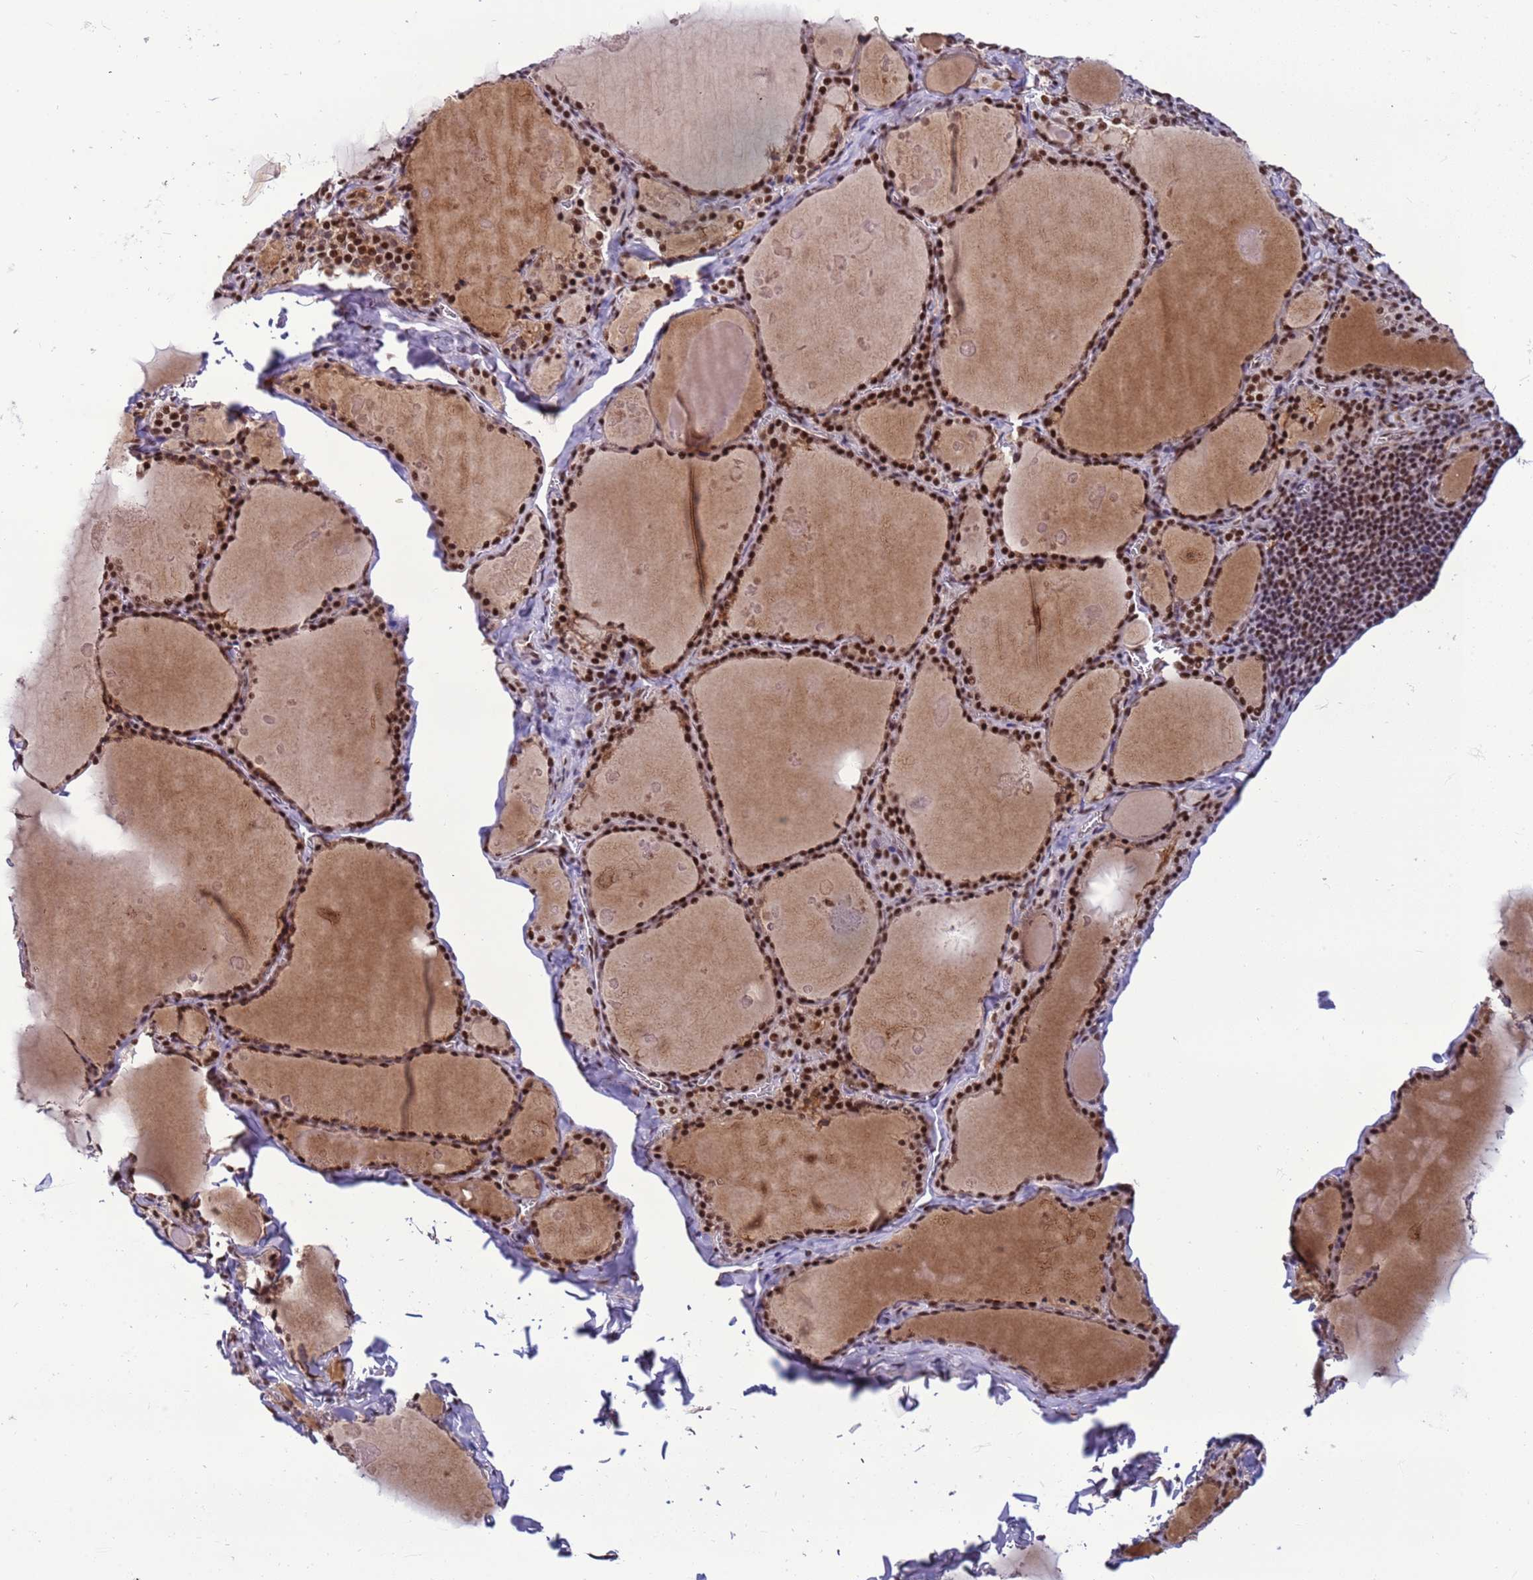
{"staining": {"intensity": "strong", "quantity": ">75%", "location": "cytoplasmic/membranous,nuclear"}, "tissue": "thyroid gland", "cell_type": "Glandular cells", "image_type": "normal", "snomed": [{"axis": "morphology", "description": "Normal tissue, NOS"}, {"axis": "topography", "description": "Thyroid gland"}], "caption": "IHC staining of benign thyroid gland, which reveals high levels of strong cytoplasmic/membranous,nuclear staining in approximately >75% of glandular cells indicating strong cytoplasmic/membranous,nuclear protein staining. The staining was performed using DAB (3,3'-diaminobenzidine) (brown) for protein detection and nuclei were counterstained in hematoxylin (blue).", "gene": "SRRT", "patient": {"sex": "male", "age": 56}}